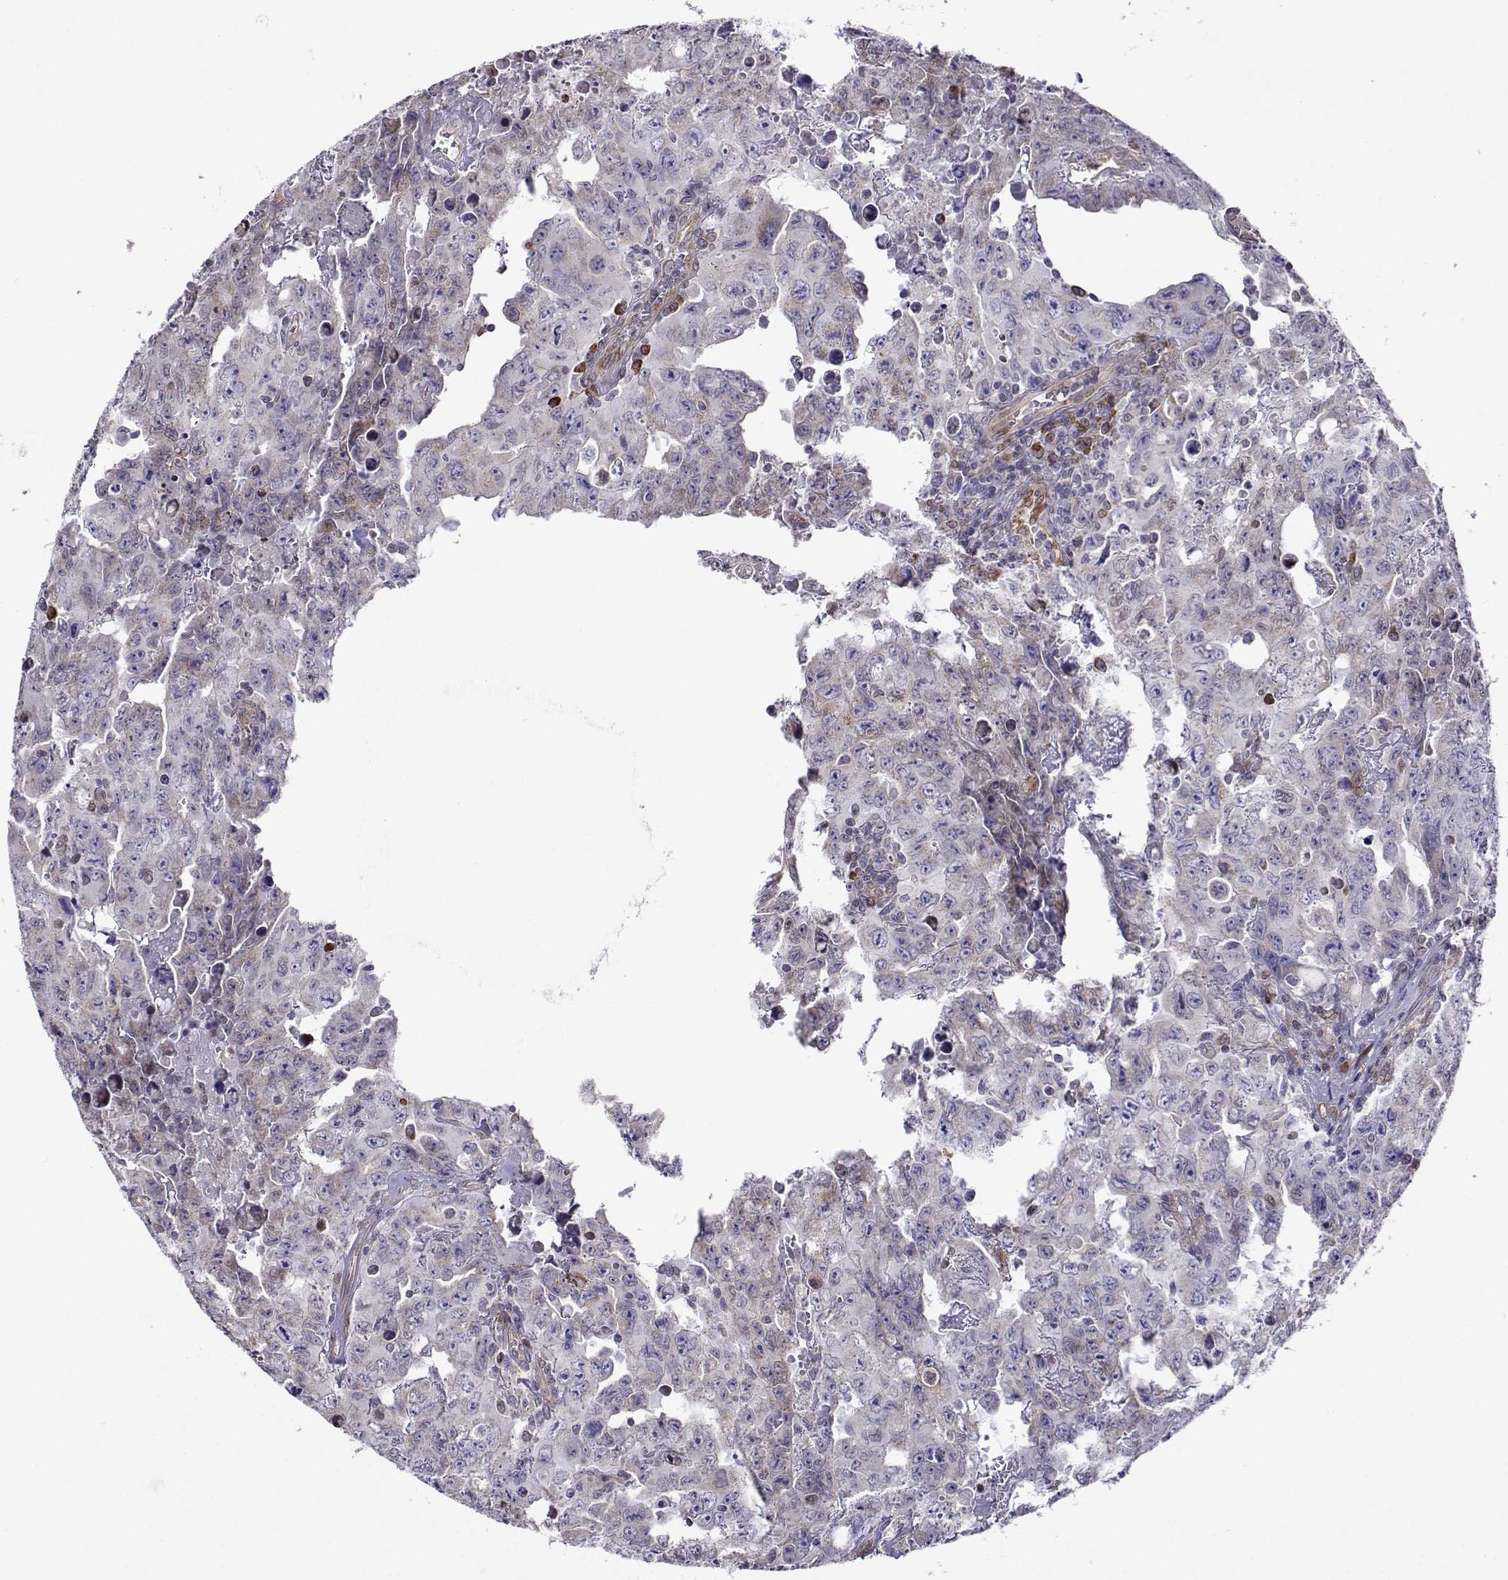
{"staining": {"intensity": "negative", "quantity": "none", "location": "none"}, "tissue": "testis cancer", "cell_type": "Tumor cells", "image_type": "cancer", "snomed": [{"axis": "morphology", "description": "Carcinoma, Embryonal, NOS"}, {"axis": "topography", "description": "Testis"}], "caption": "A high-resolution photomicrograph shows IHC staining of testis embryonal carcinoma, which reveals no significant expression in tumor cells.", "gene": "PGRMC2", "patient": {"sex": "male", "age": 24}}